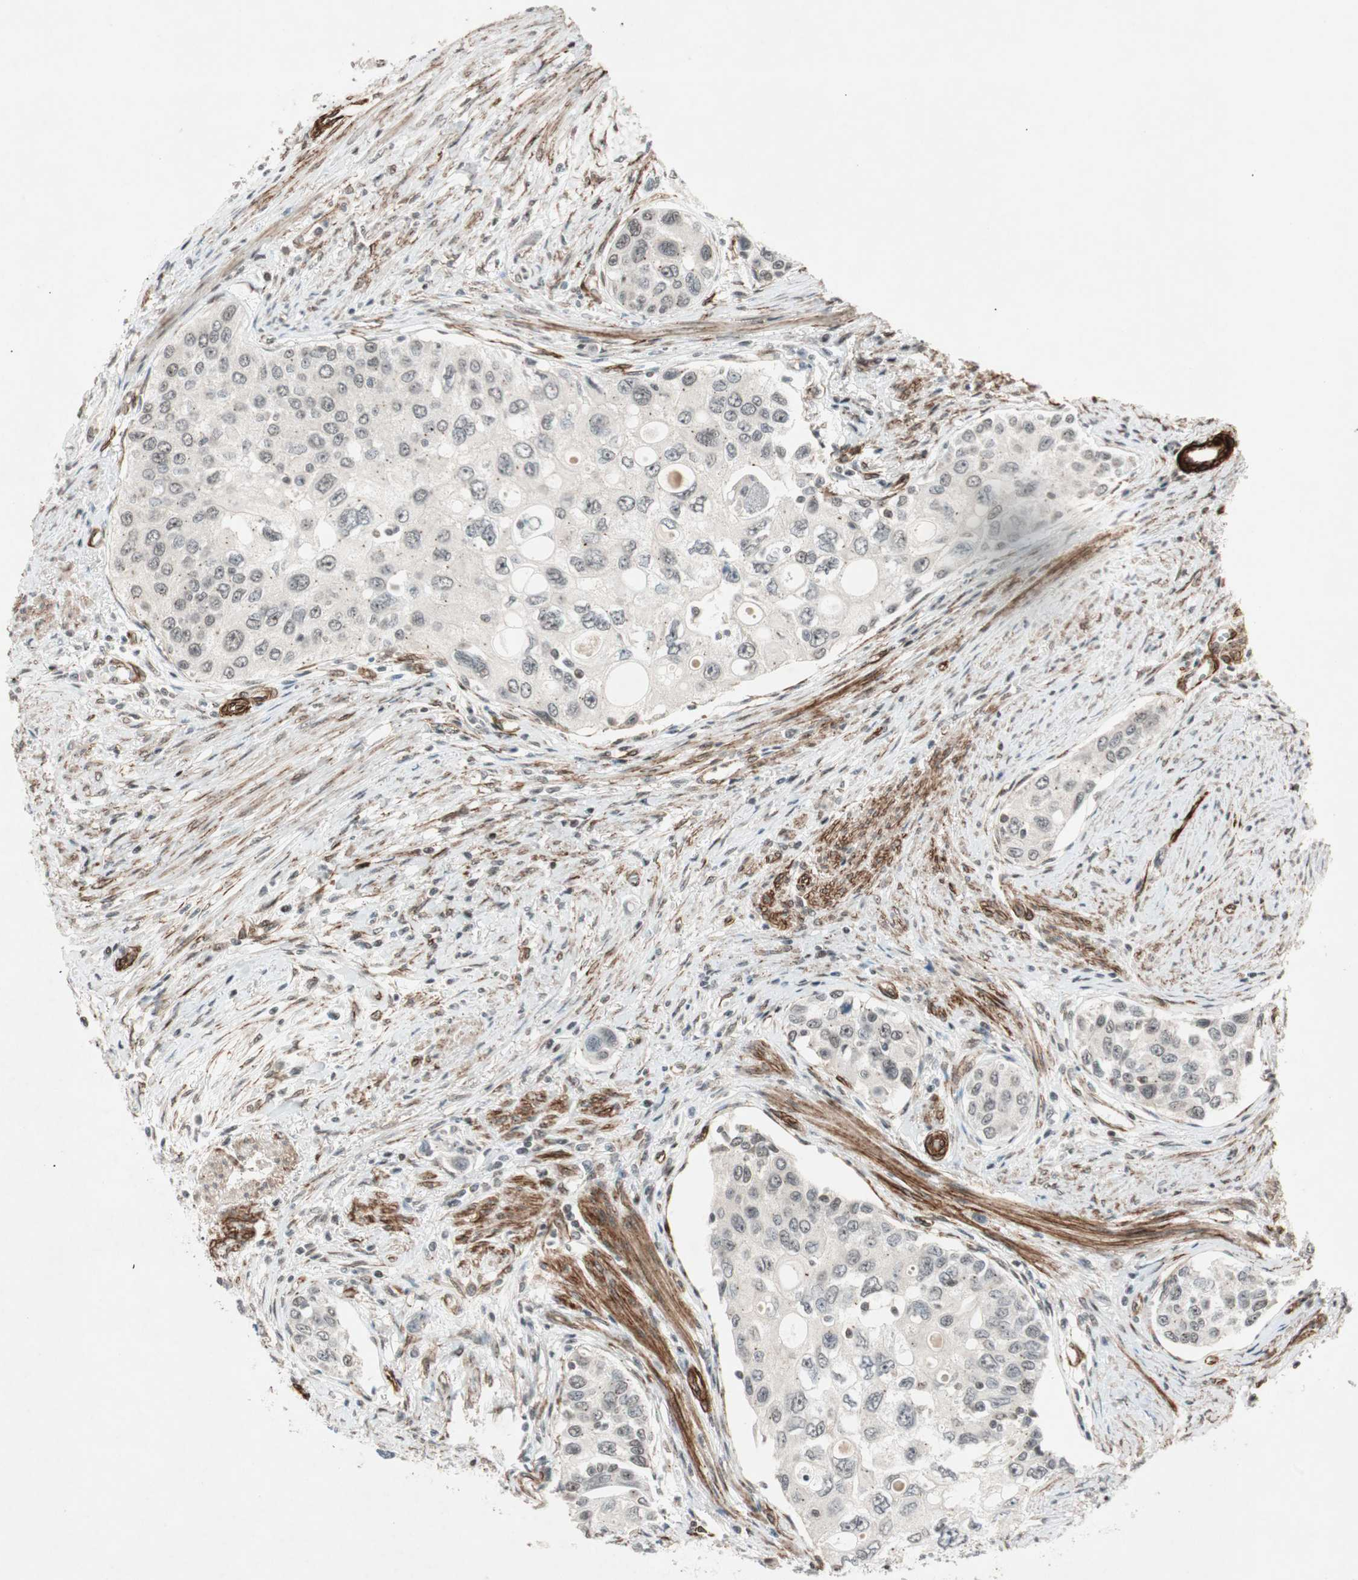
{"staining": {"intensity": "negative", "quantity": "none", "location": "none"}, "tissue": "urothelial cancer", "cell_type": "Tumor cells", "image_type": "cancer", "snomed": [{"axis": "morphology", "description": "Urothelial carcinoma, High grade"}, {"axis": "topography", "description": "Urinary bladder"}], "caption": "The immunohistochemistry (IHC) image has no significant expression in tumor cells of high-grade urothelial carcinoma tissue.", "gene": "CDK19", "patient": {"sex": "female", "age": 56}}